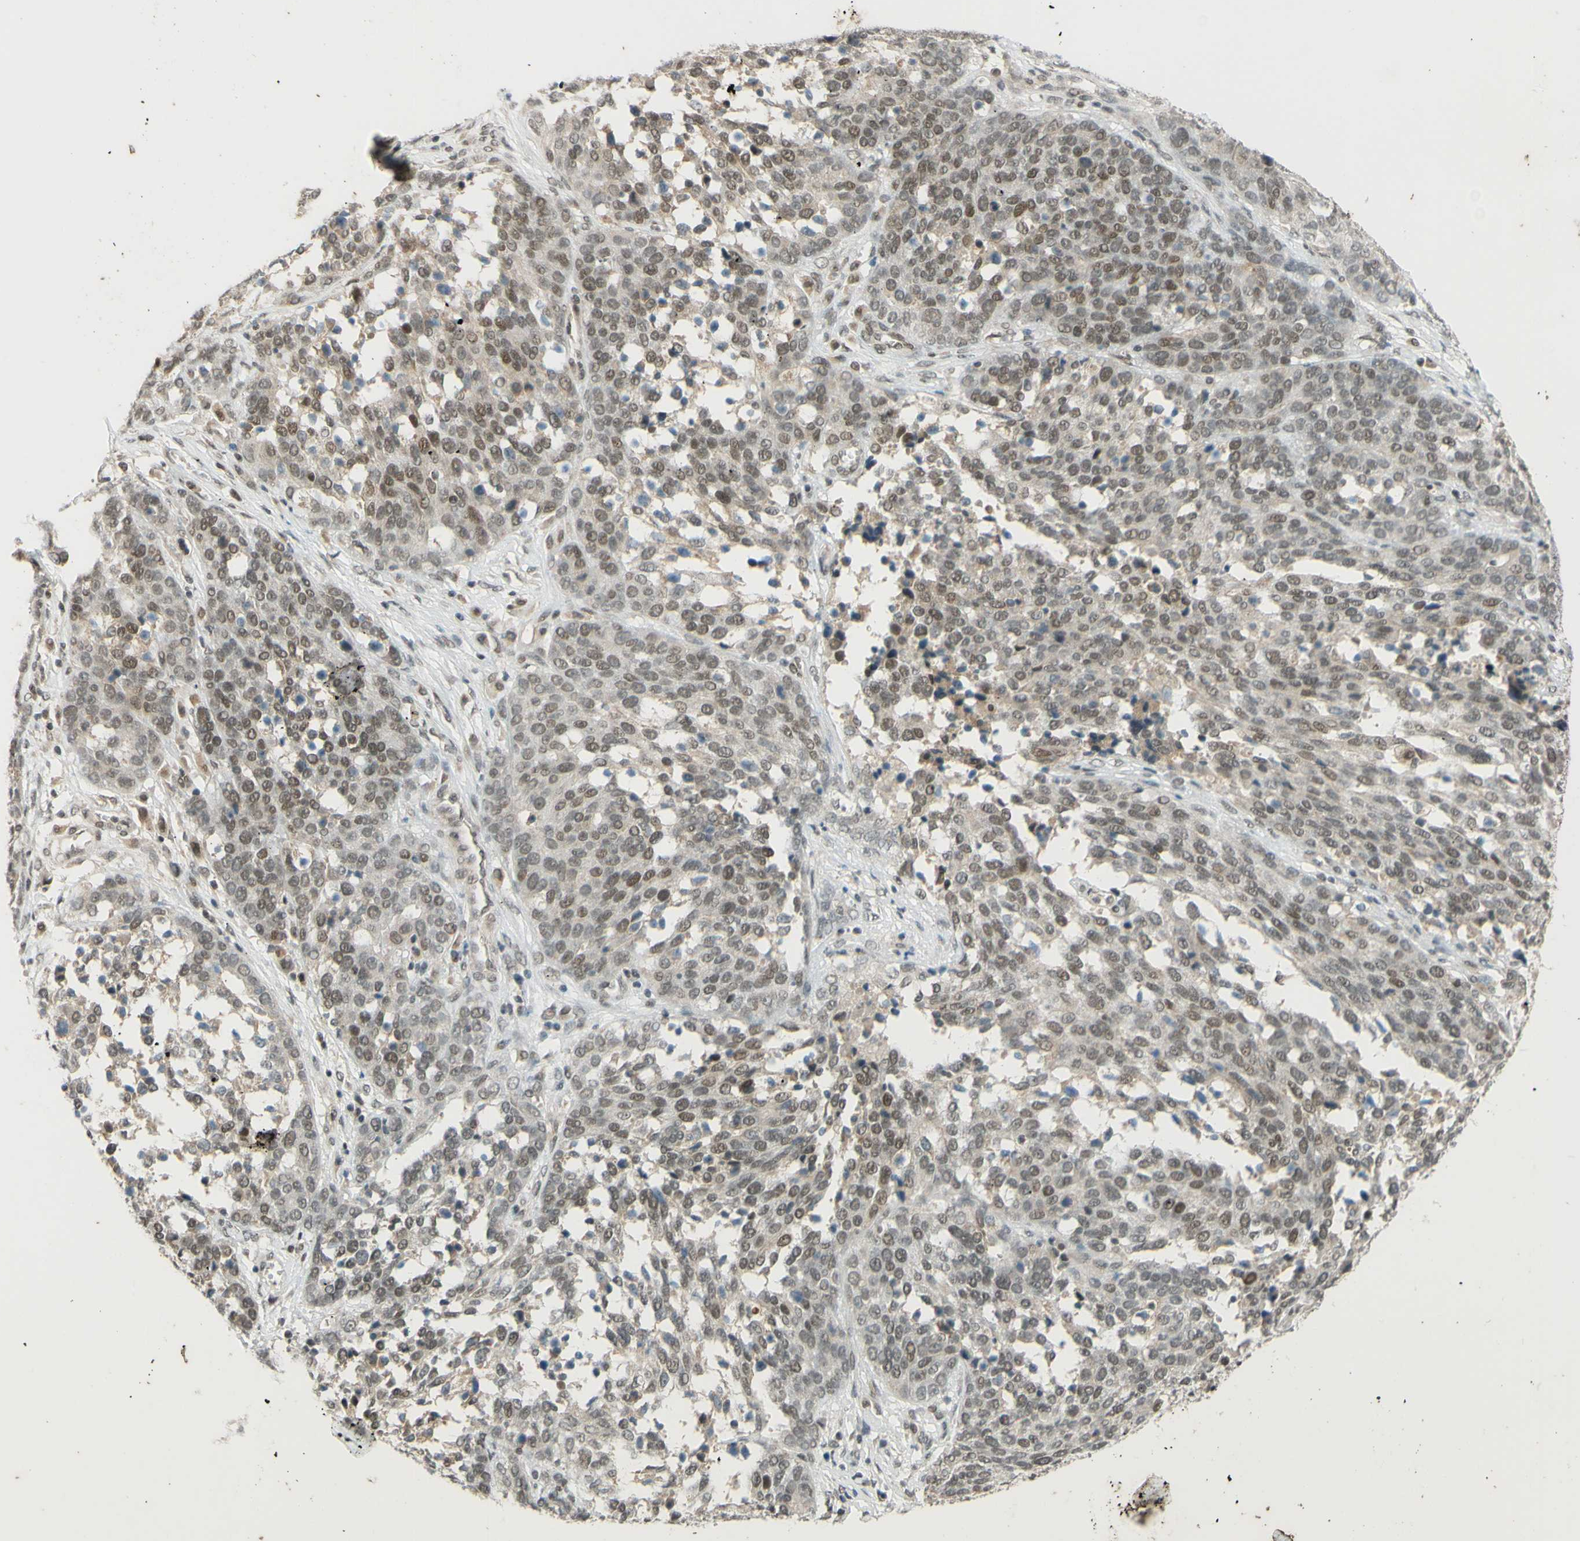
{"staining": {"intensity": "moderate", "quantity": ">75%", "location": "cytoplasmic/membranous,nuclear"}, "tissue": "ovarian cancer", "cell_type": "Tumor cells", "image_type": "cancer", "snomed": [{"axis": "morphology", "description": "Cystadenocarcinoma, serous, NOS"}, {"axis": "topography", "description": "Ovary"}], "caption": "Moderate cytoplasmic/membranous and nuclear expression for a protein is identified in about >75% of tumor cells of serous cystadenocarcinoma (ovarian) using immunohistochemistry.", "gene": "SMARCB1", "patient": {"sex": "female", "age": 44}}